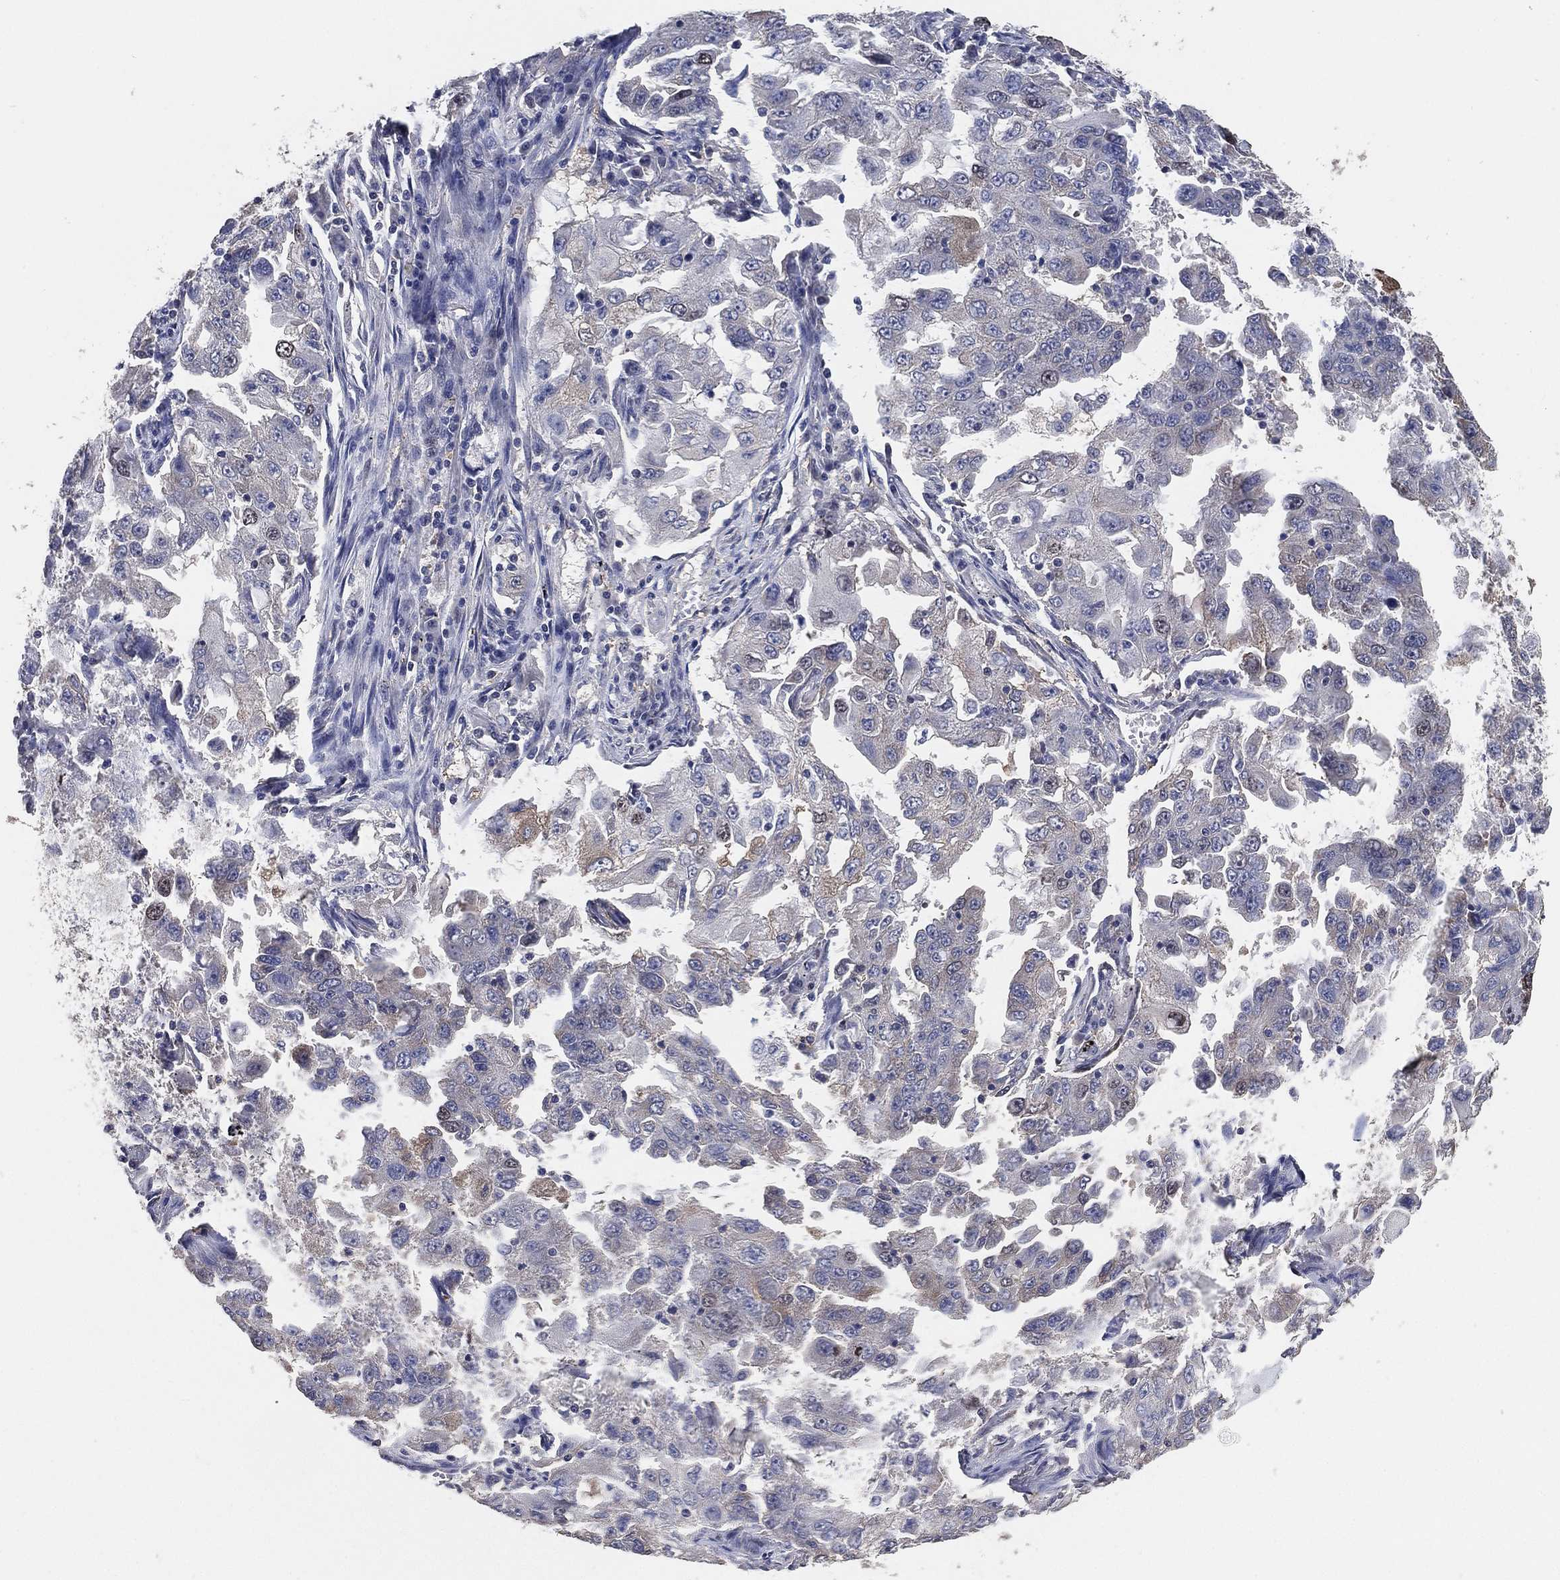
{"staining": {"intensity": "weak", "quantity": "<25%", "location": "cytoplasmic/membranous"}, "tissue": "lung cancer", "cell_type": "Tumor cells", "image_type": "cancer", "snomed": [{"axis": "morphology", "description": "Adenocarcinoma, NOS"}, {"axis": "topography", "description": "Lung"}], "caption": "A histopathology image of human lung cancer is negative for staining in tumor cells.", "gene": "KLK5", "patient": {"sex": "female", "age": 61}}